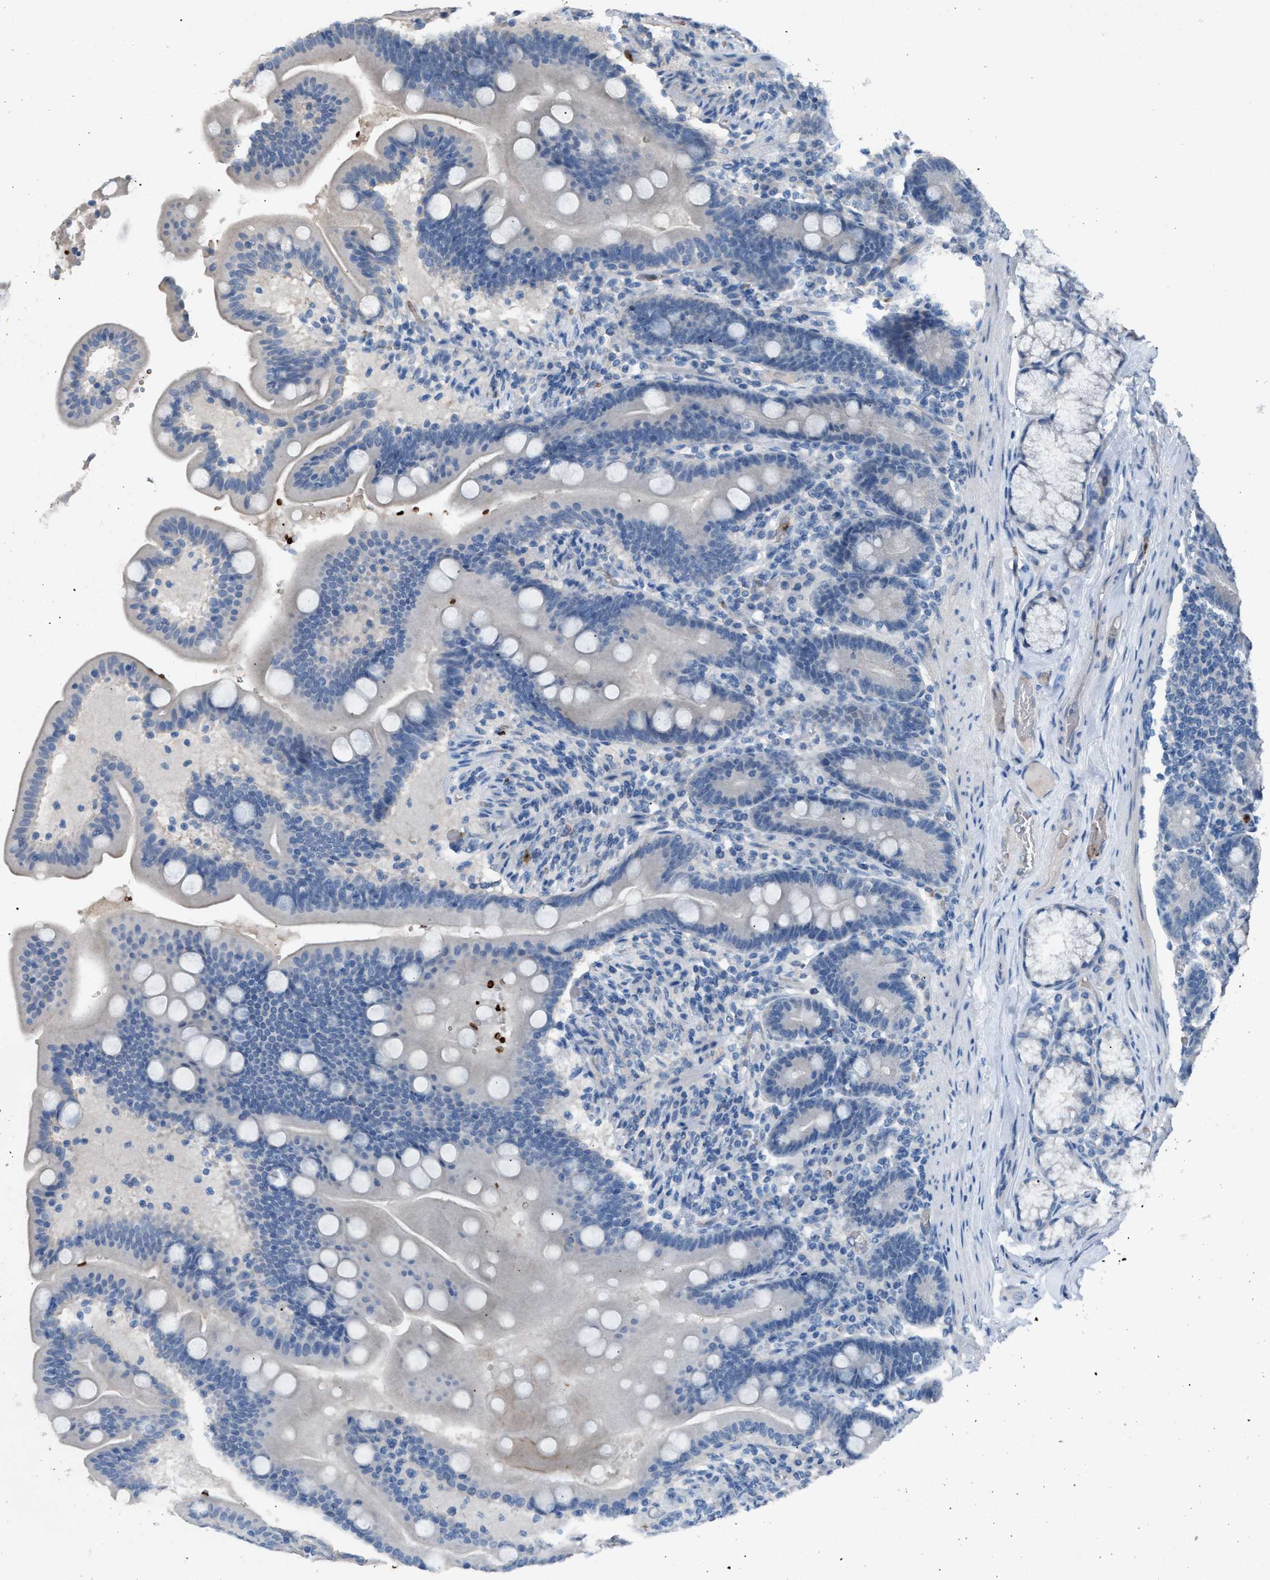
{"staining": {"intensity": "negative", "quantity": "none", "location": "none"}, "tissue": "duodenum", "cell_type": "Glandular cells", "image_type": "normal", "snomed": [{"axis": "morphology", "description": "Normal tissue, NOS"}, {"axis": "topography", "description": "Duodenum"}], "caption": "There is no significant staining in glandular cells of duodenum.", "gene": "CFAP77", "patient": {"sex": "male", "age": 54}}